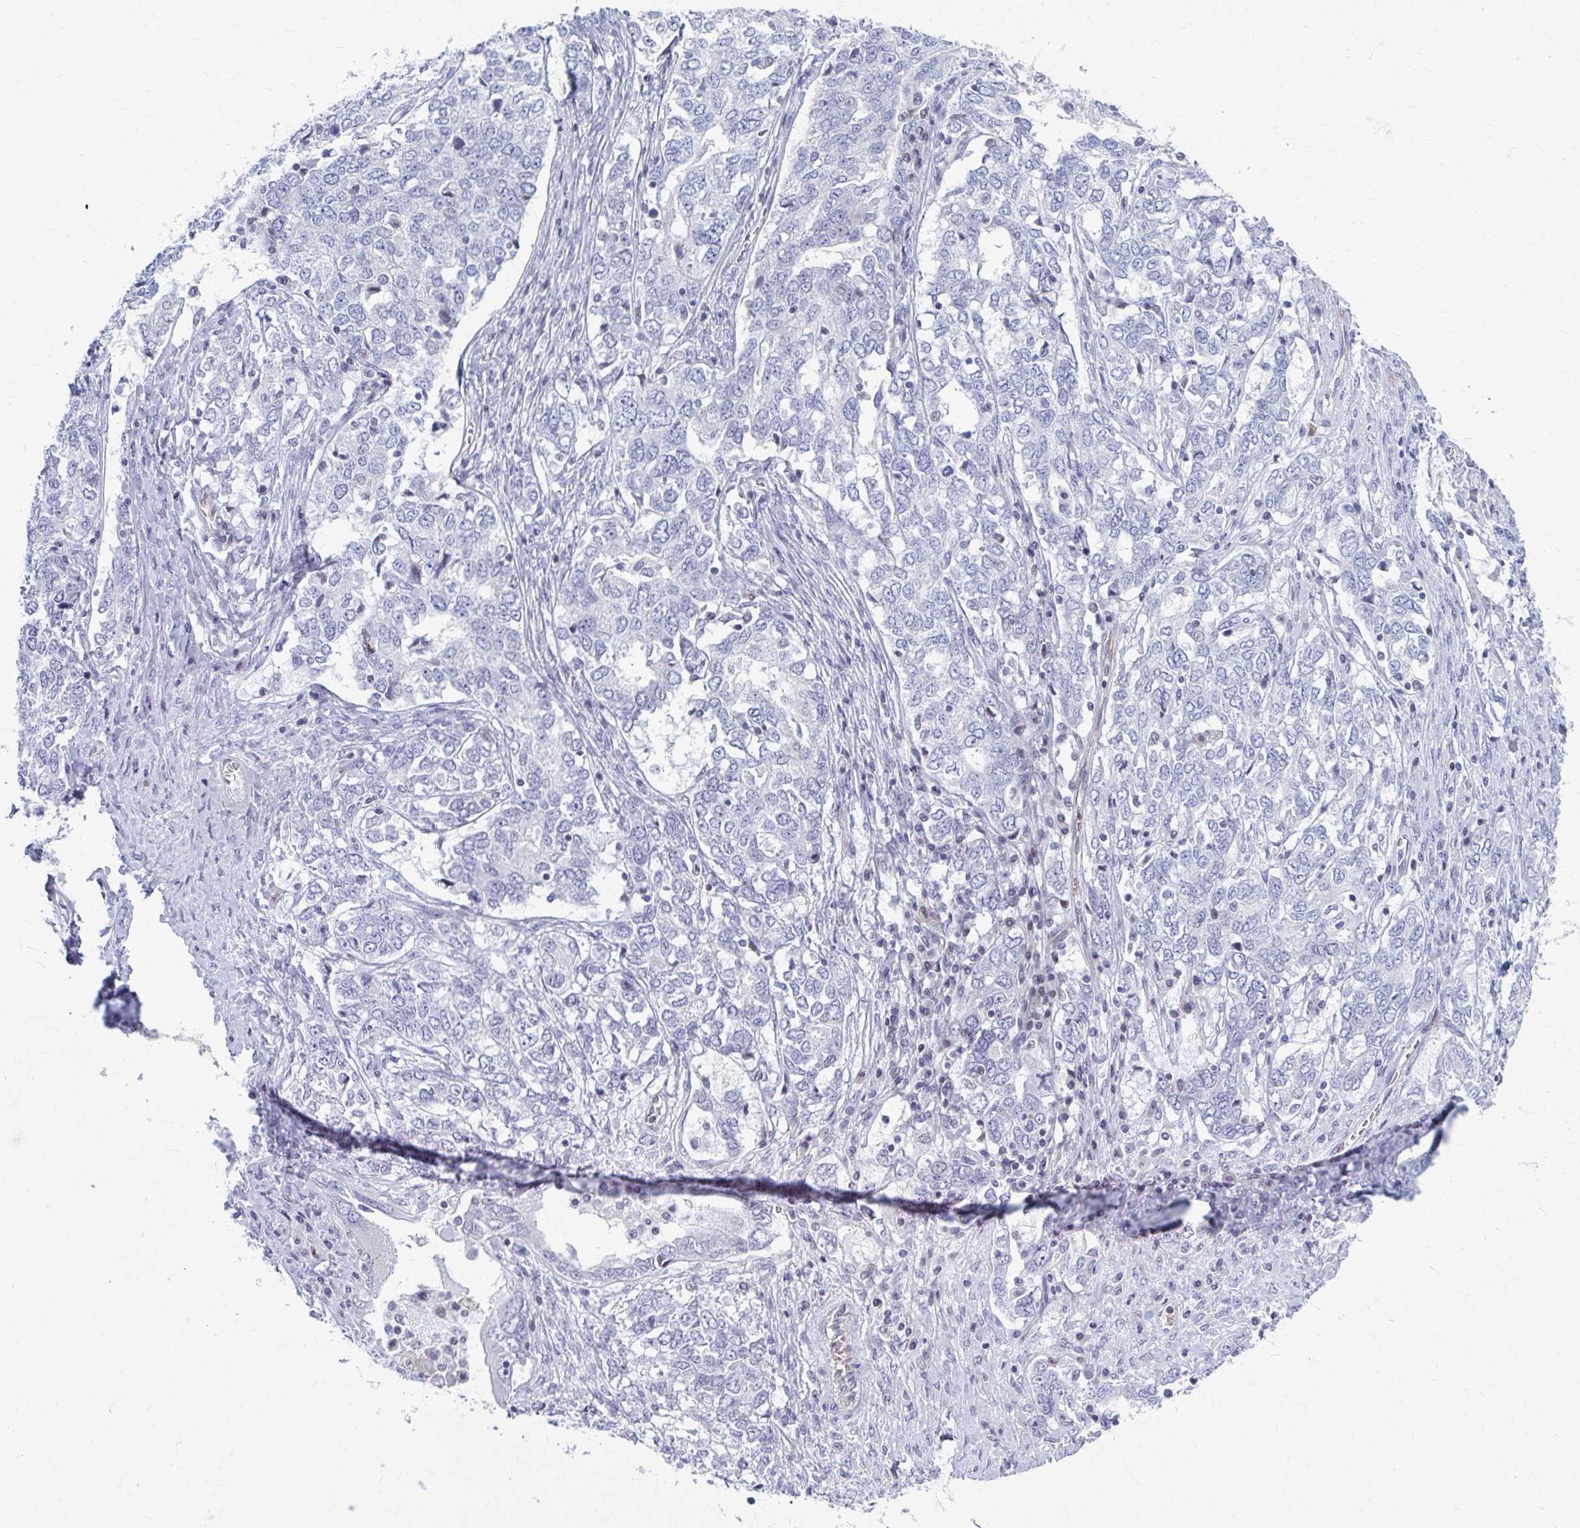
{"staining": {"intensity": "negative", "quantity": "none", "location": "none"}, "tissue": "ovarian cancer", "cell_type": "Tumor cells", "image_type": "cancer", "snomed": [{"axis": "morphology", "description": "Carcinoma, endometroid"}, {"axis": "topography", "description": "Ovary"}], "caption": "There is no significant expression in tumor cells of ovarian endometroid carcinoma.", "gene": "ABHD16B", "patient": {"sex": "female", "age": 62}}